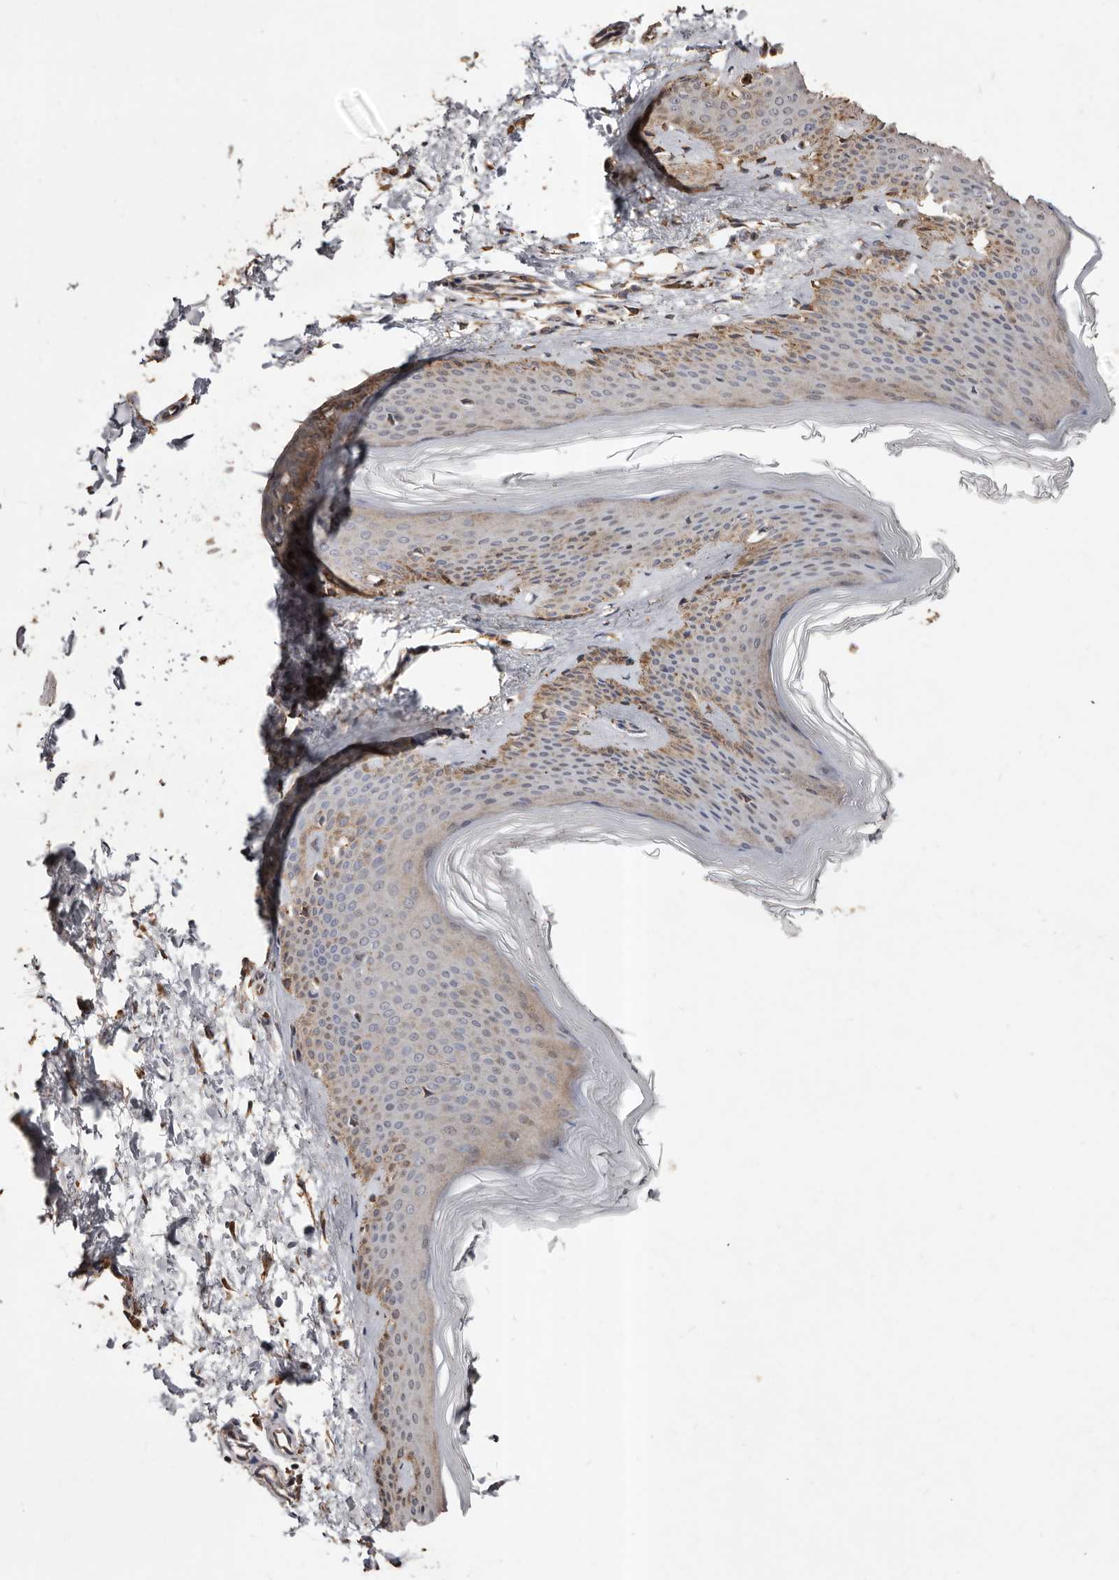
{"staining": {"intensity": "moderate", "quantity": ">75%", "location": "cytoplasmic/membranous"}, "tissue": "skin", "cell_type": "Fibroblasts", "image_type": "normal", "snomed": [{"axis": "morphology", "description": "Normal tissue, NOS"}, {"axis": "topography", "description": "Skin"}], "caption": "Immunohistochemistry (IHC) (DAB) staining of unremarkable human skin displays moderate cytoplasmic/membranous protein positivity in approximately >75% of fibroblasts.", "gene": "STEAP2", "patient": {"sex": "female", "age": 27}}